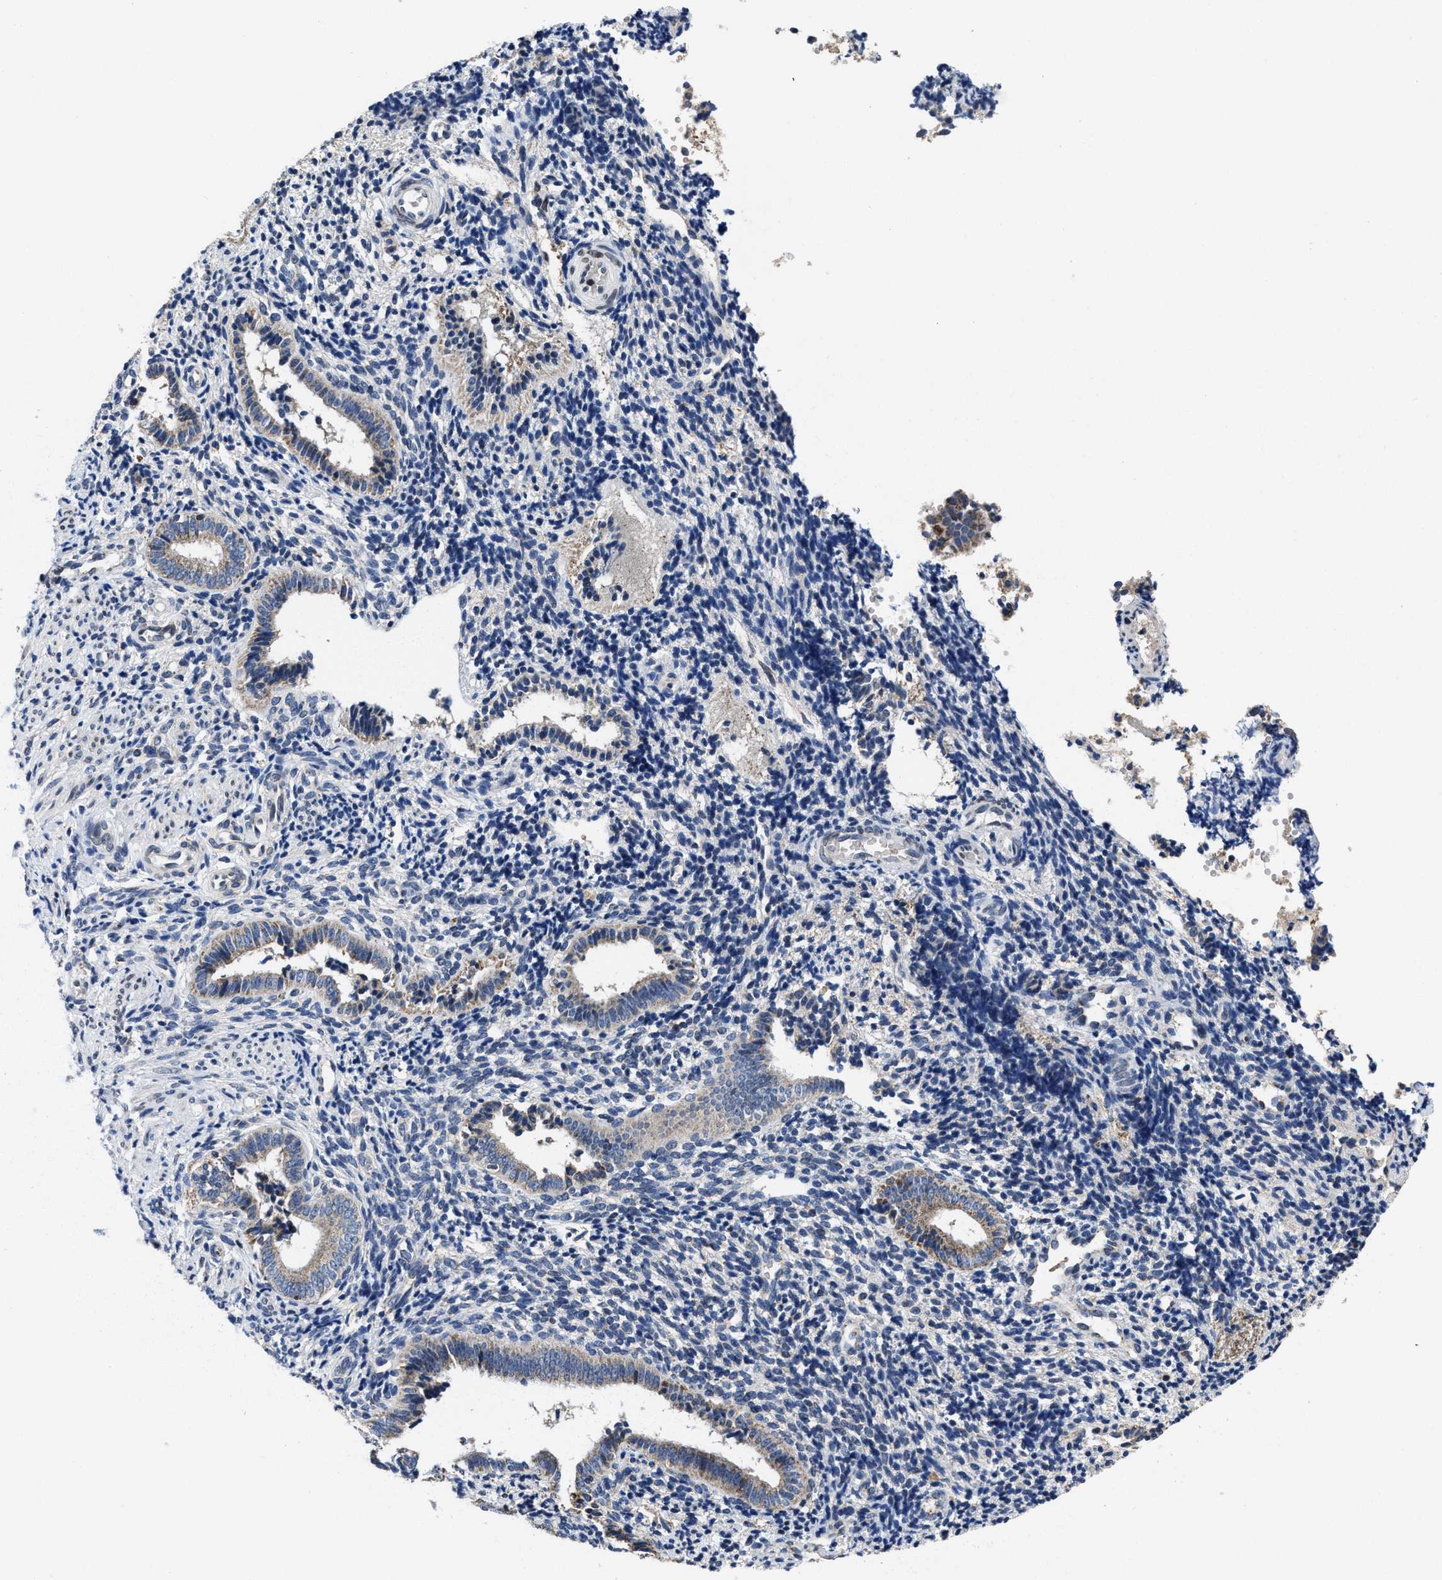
{"staining": {"intensity": "negative", "quantity": "none", "location": "none"}, "tissue": "endometrium", "cell_type": "Cells in endometrial stroma", "image_type": "normal", "snomed": [{"axis": "morphology", "description": "Normal tissue, NOS"}, {"axis": "topography", "description": "Uterus"}, {"axis": "topography", "description": "Endometrium"}], "caption": "High magnification brightfield microscopy of normal endometrium stained with DAB (brown) and counterstained with hematoxylin (blue): cells in endometrial stroma show no significant staining.", "gene": "CACNA1D", "patient": {"sex": "female", "age": 33}}